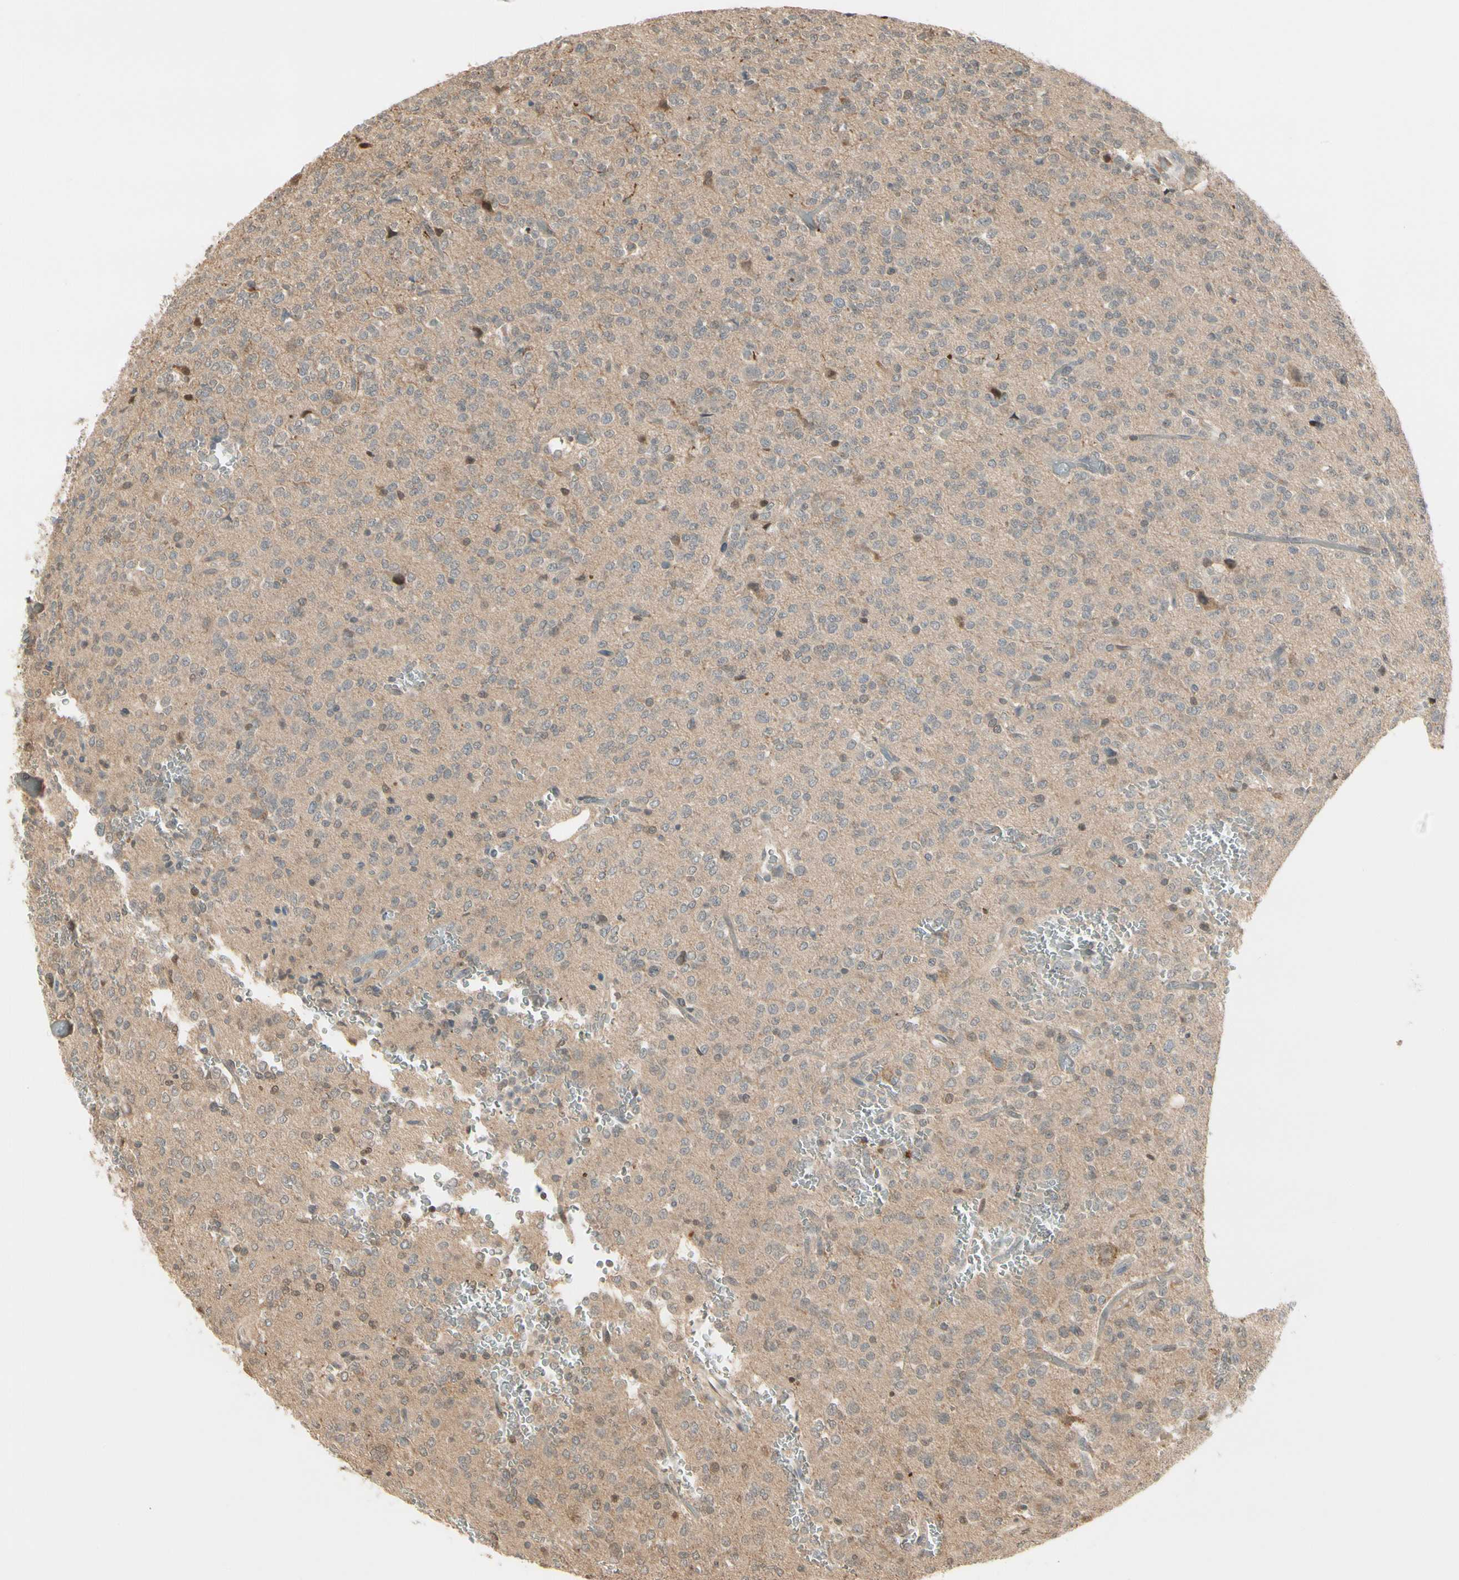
{"staining": {"intensity": "weak", "quantity": ">75%", "location": "cytoplasmic/membranous"}, "tissue": "glioma", "cell_type": "Tumor cells", "image_type": "cancer", "snomed": [{"axis": "morphology", "description": "Glioma, malignant, Low grade"}, {"axis": "topography", "description": "Brain"}], "caption": "IHC of low-grade glioma (malignant) exhibits low levels of weak cytoplasmic/membranous positivity in approximately >75% of tumor cells.", "gene": "EVC", "patient": {"sex": "male", "age": 38}}